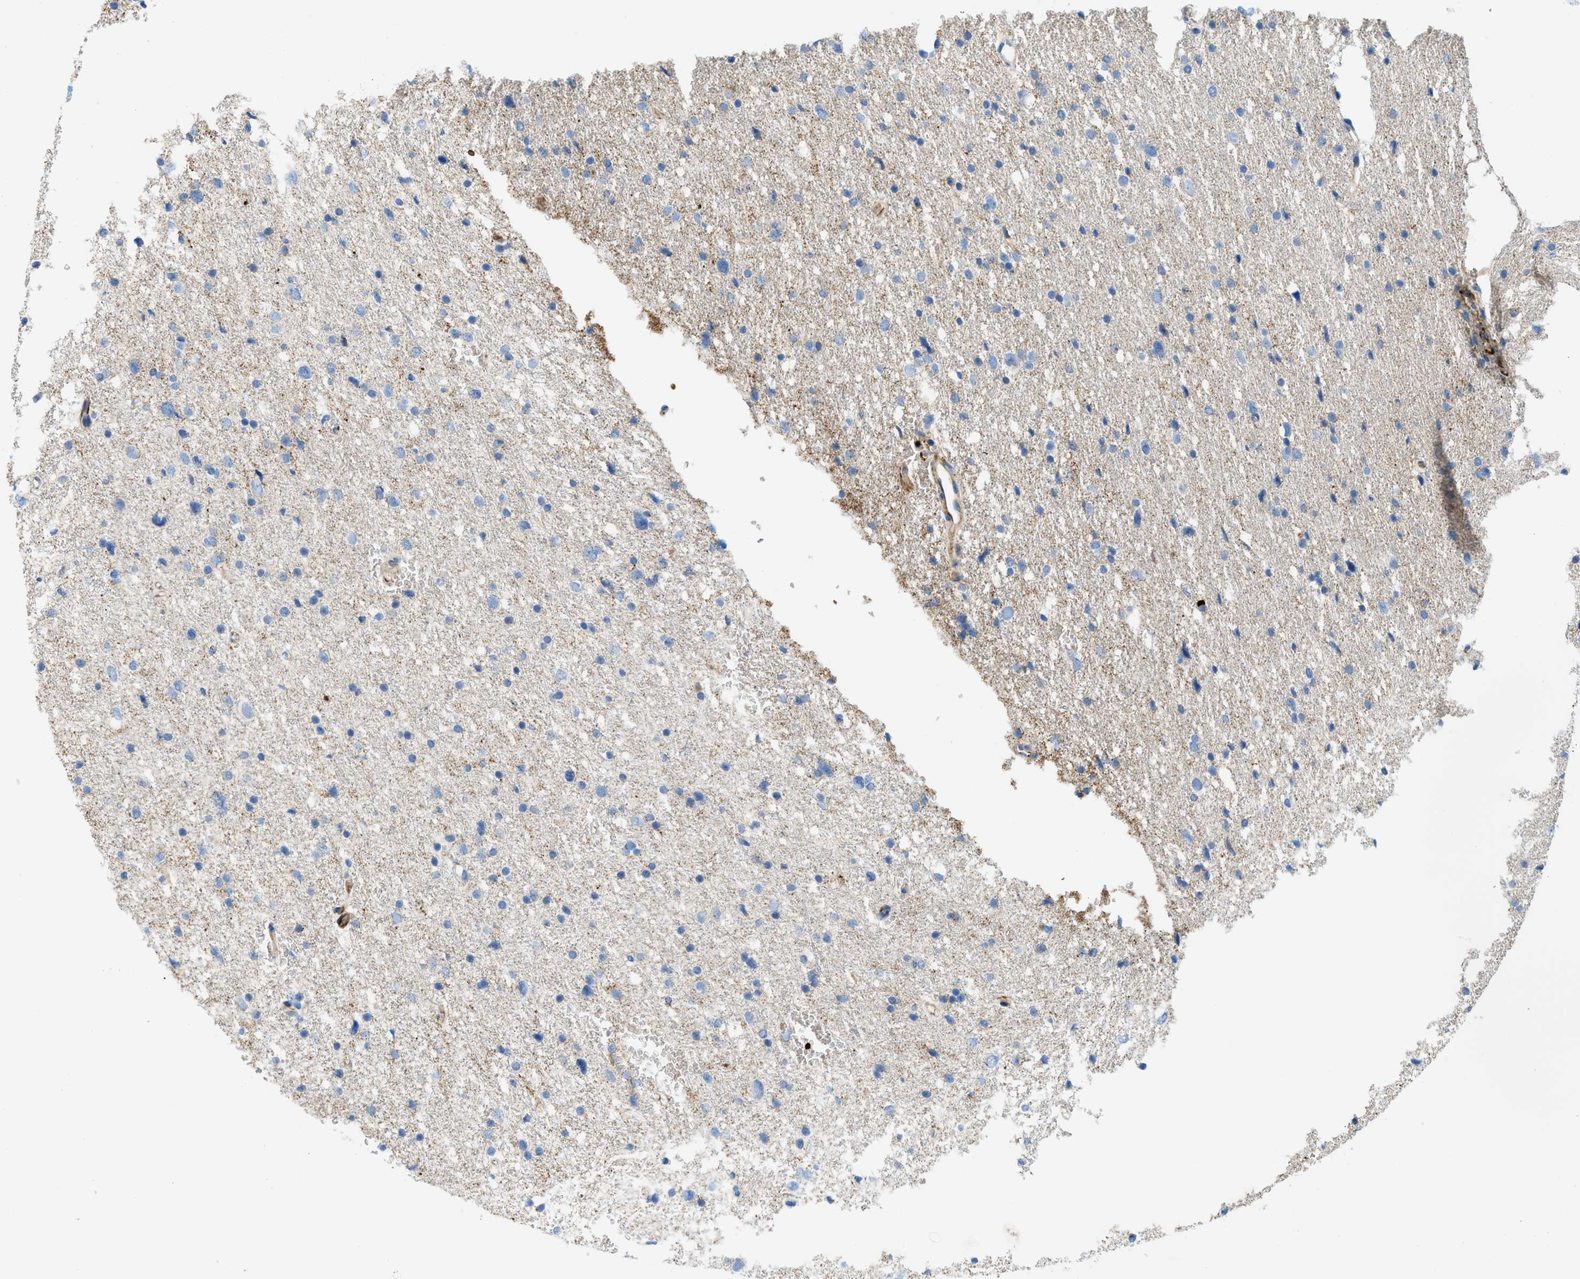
{"staining": {"intensity": "negative", "quantity": "none", "location": "none"}, "tissue": "glioma", "cell_type": "Tumor cells", "image_type": "cancer", "snomed": [{"axis": "morphology", "description": "Glioma, malignant, Low grade"}, {"axis": "topography", "description": "Brain"}], "caption": "Human glioma stained for a protein using IHC shows no staining in tumor cells.", "gene": "ZNF831", "patient": {"sex": "female", "age": 37}}